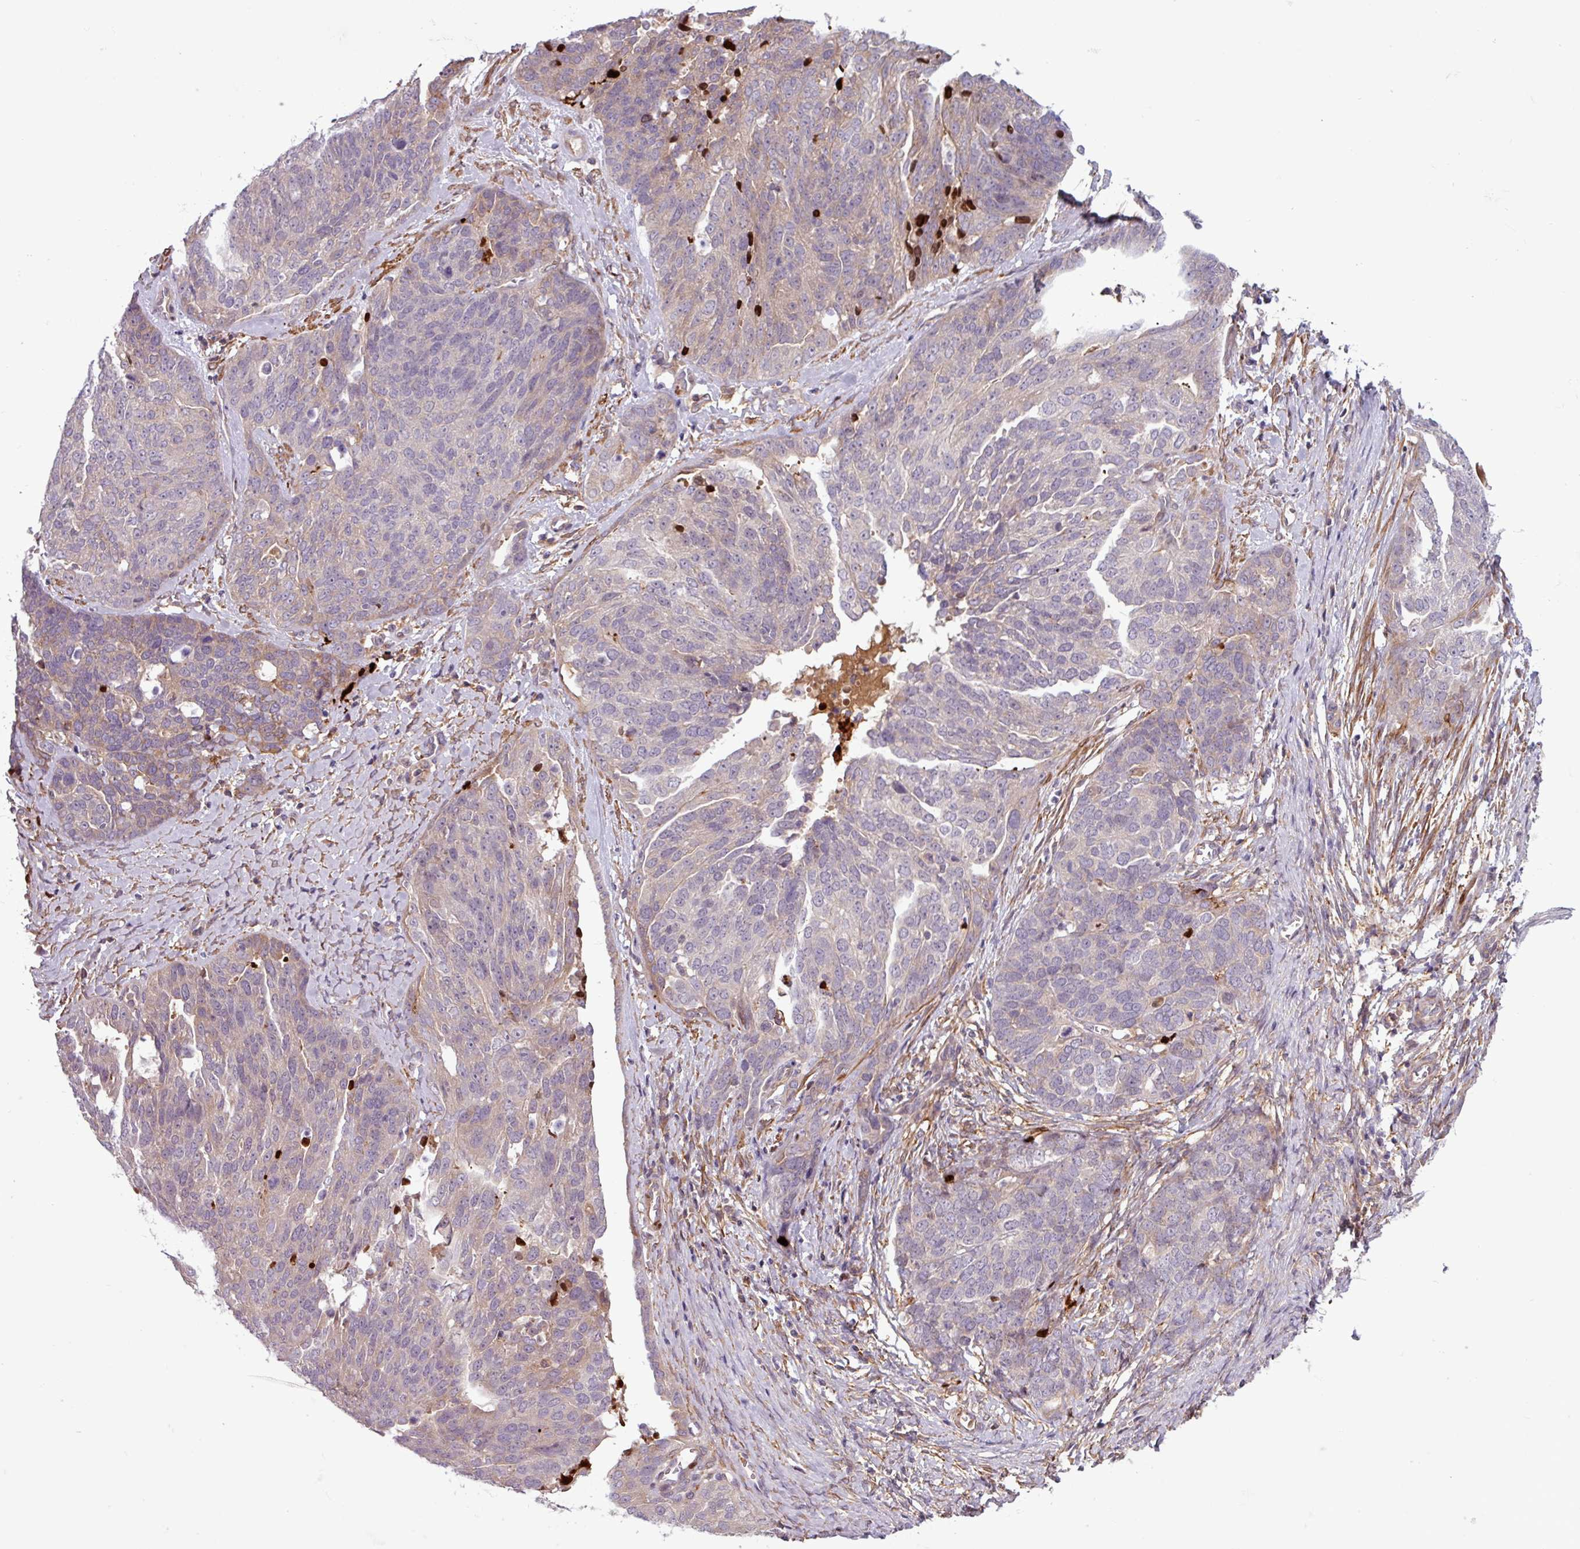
{"staining": {"intensity": "negative", "quantity": "none", "location": "none"}, "tissue": "ovarian cancer", "cell_type": "Tumor cells", "image_type": "cancer", "snomed": [{"axis": "morphology", "description": "Cystadenocarcinoma, serous, NOS"}, {"axis": "topography", "description": "Ovary"}], "caption": "Immunohistochemistry (IHC) of serous cystadenocarcinoma (ovarian) shows no staining in tumor cells. (IHC, brightfield microscopy, high magnification).", "gene": "PCED1A", "patient": {"sex": "female", "age": 44}}